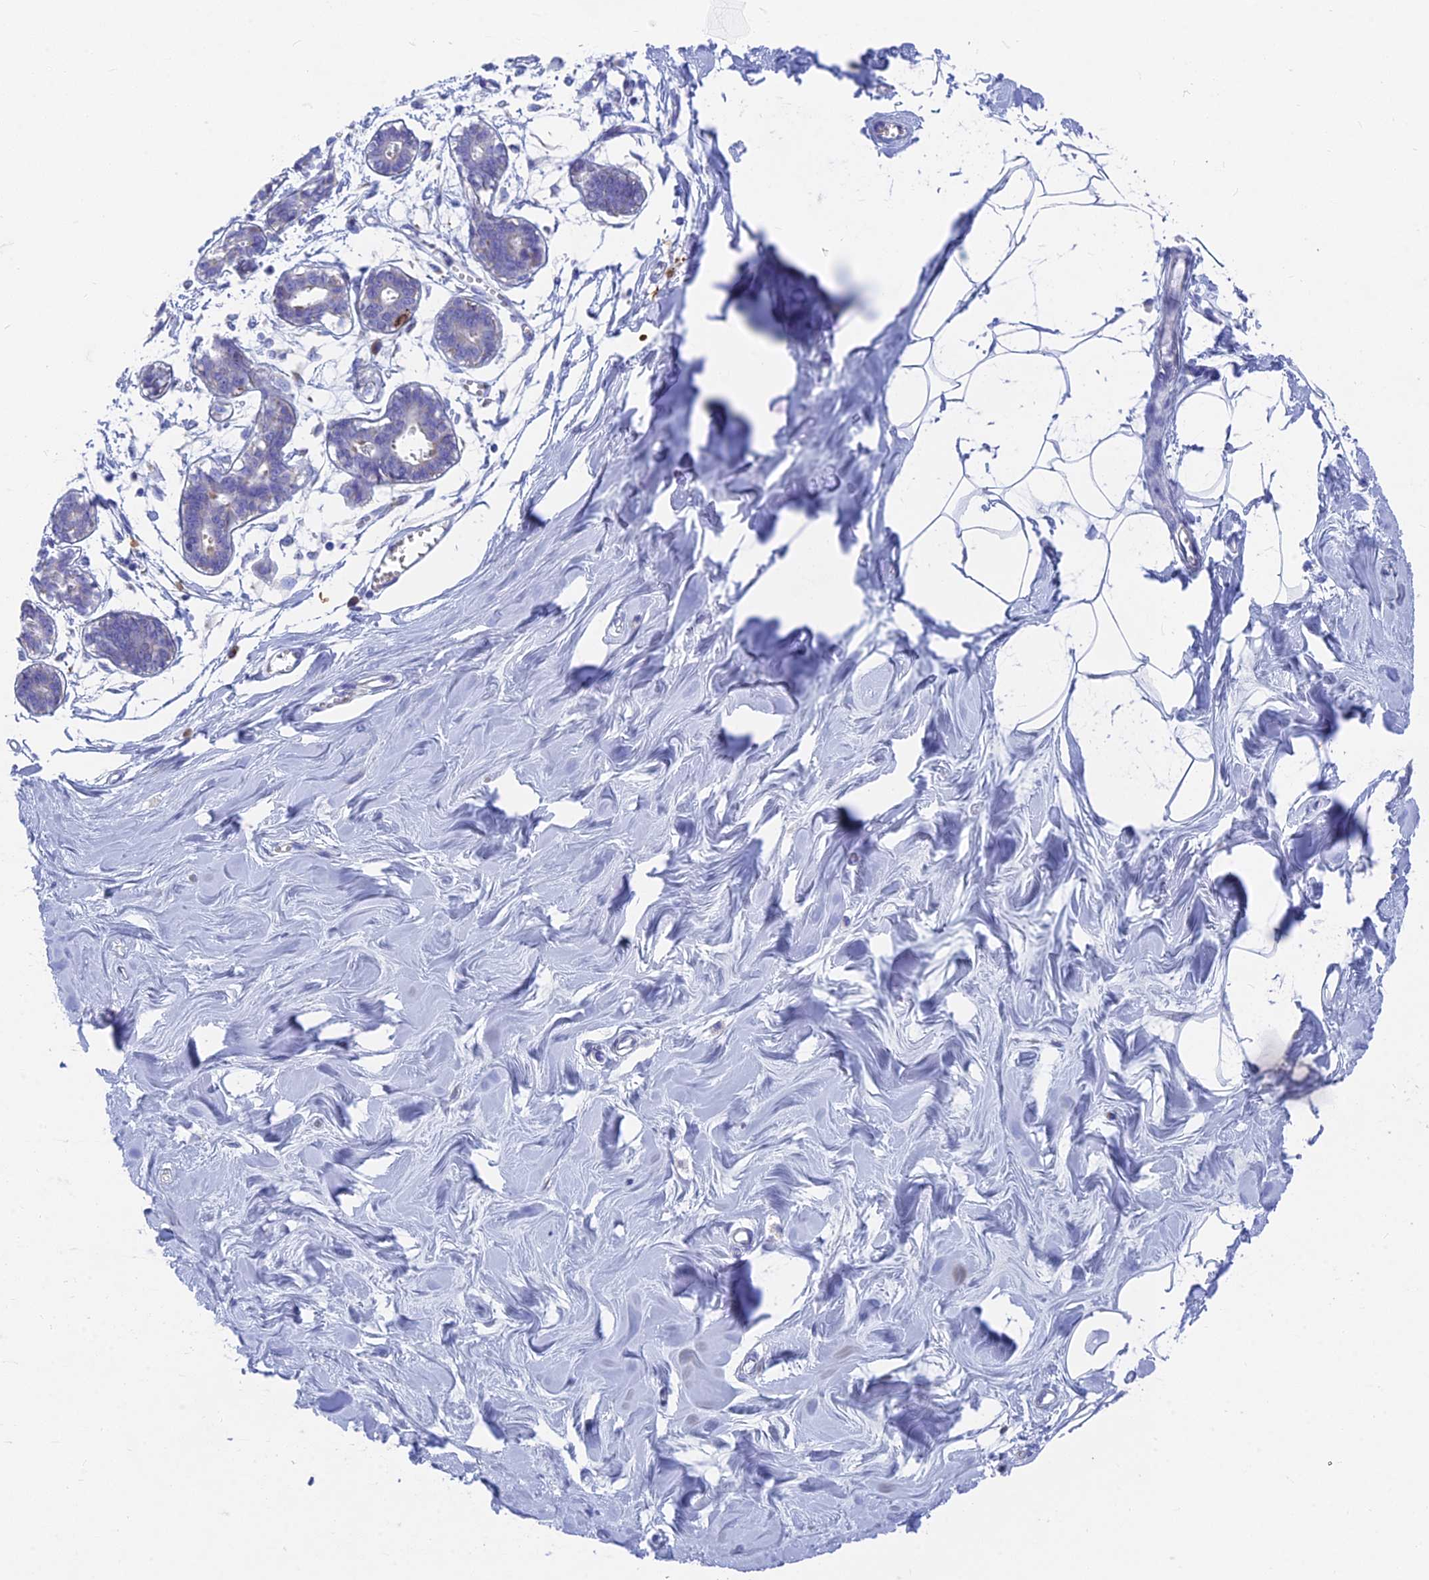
{"staining": {"intensity": "negative", "quantity": "none", "location": "none"}, "tissue": "breast", "cell_type": "Adipocytes", "image_type": "normal", "snomed": [{"axis": "morphology", "description": "Normal tissue, NOS"}, {"axis": "topography", "description": "Breast"}], "caption": "This is a photomicrograph of immunohistochemistry (IHC) staining of normal breast, which shows no expression in adipocytes. (DAB (3,3'-diaminobenzidine) IHC, high magnification).", "gene": "WDR35", "patient": {"sex": "female", "age": 27}}